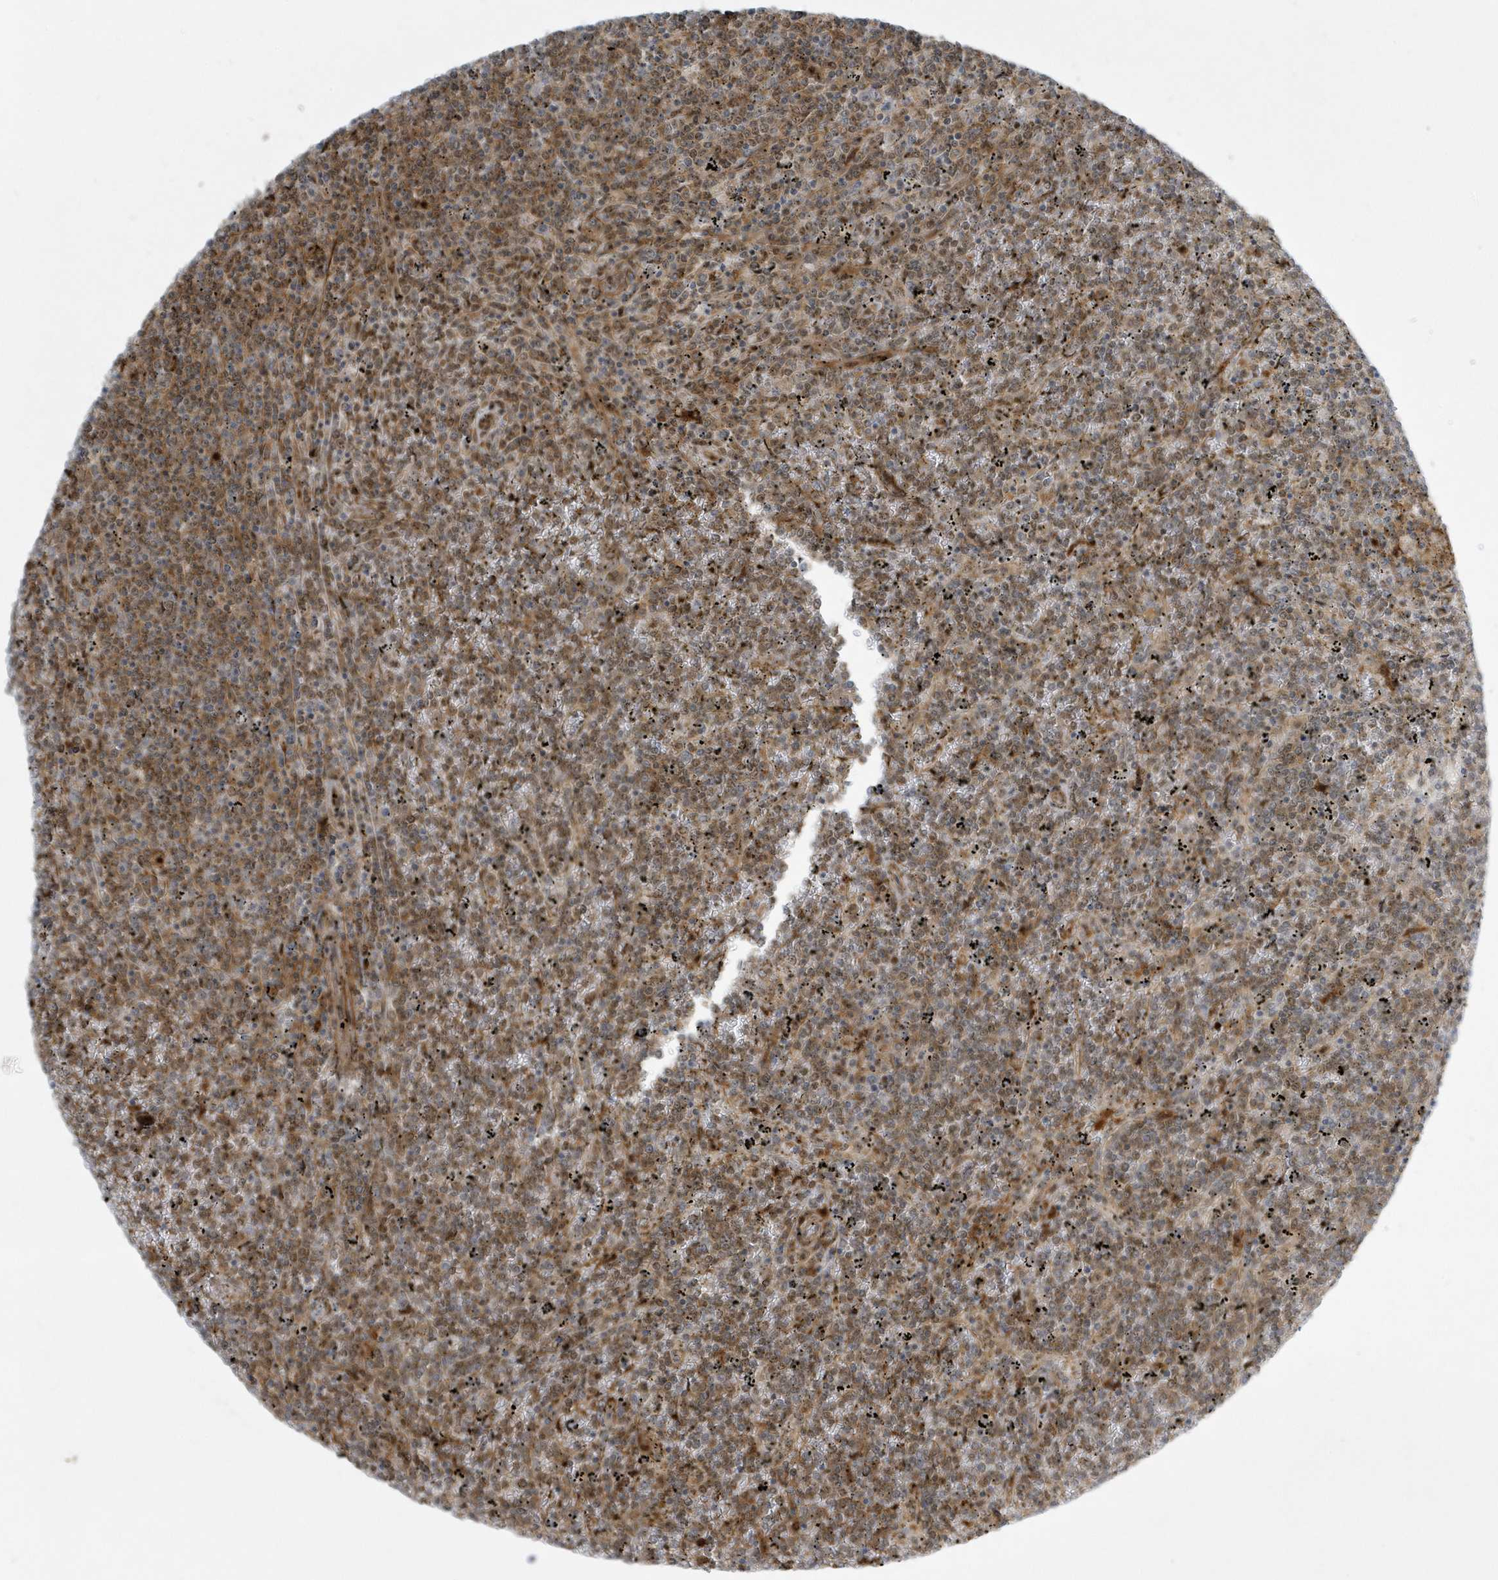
{"staining": {"intensity": "moderate", "quantity": "25%-75%", "location": "cytoplasmic/membranous"}, "tissue": "lymphoma", "cell_type": "Tumor cells", "image_type": "cancer", "snomed": [{"axis": "morphology", "description": "Malignant lymphoma, non-Hodgkin's type, Low grade"}, {"axis": "topography", "description": "Spleen"}], "caption": "Lymphoma stained for a protein (brown) reveals moderate cytoplasmic/membranous positive positivity in about 25%-75% of tumor cells.", "gene": "MASP2", "patient": {"sex": "female", "age": 19}}